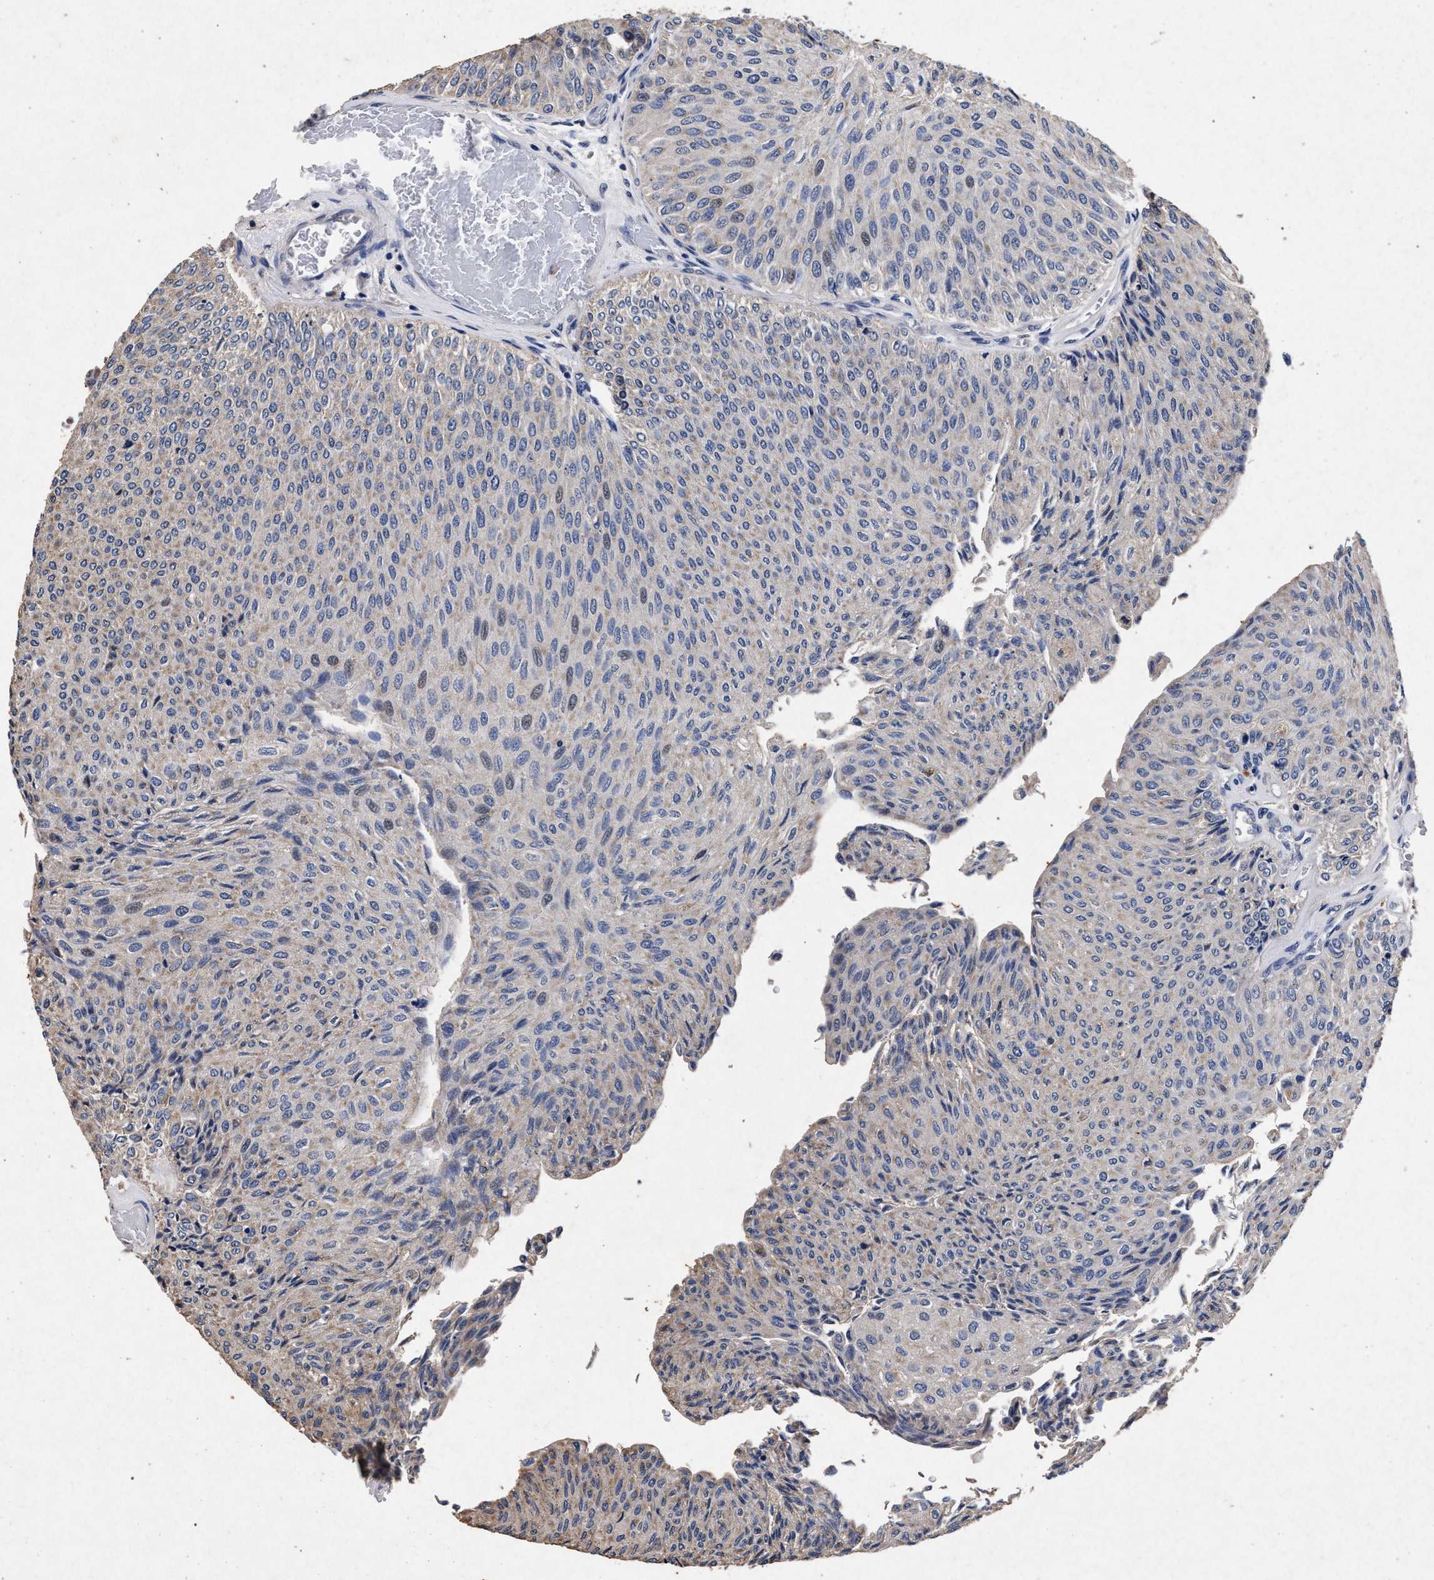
{"staining": {"intensity": "weak", "quantity": "<25%", "location": "cytoplasmic/membranous"}, "tissue": "urothelial cancer", "cell_type": "Tumor cells", "image_type": "cancer", "snomed": [{"axis": "morphology", "description": "Urothelial carcinoma, Low grade"}, {"axis": "topography", "description": "Urinary bladder"}], "caption": "Immunohistochemical staining of human low-grade urothelial carcinoma reveals no significant staining in tumor cells.", "gene": "ATP1A2", "patient": {"sex": "male", "age": 78}}